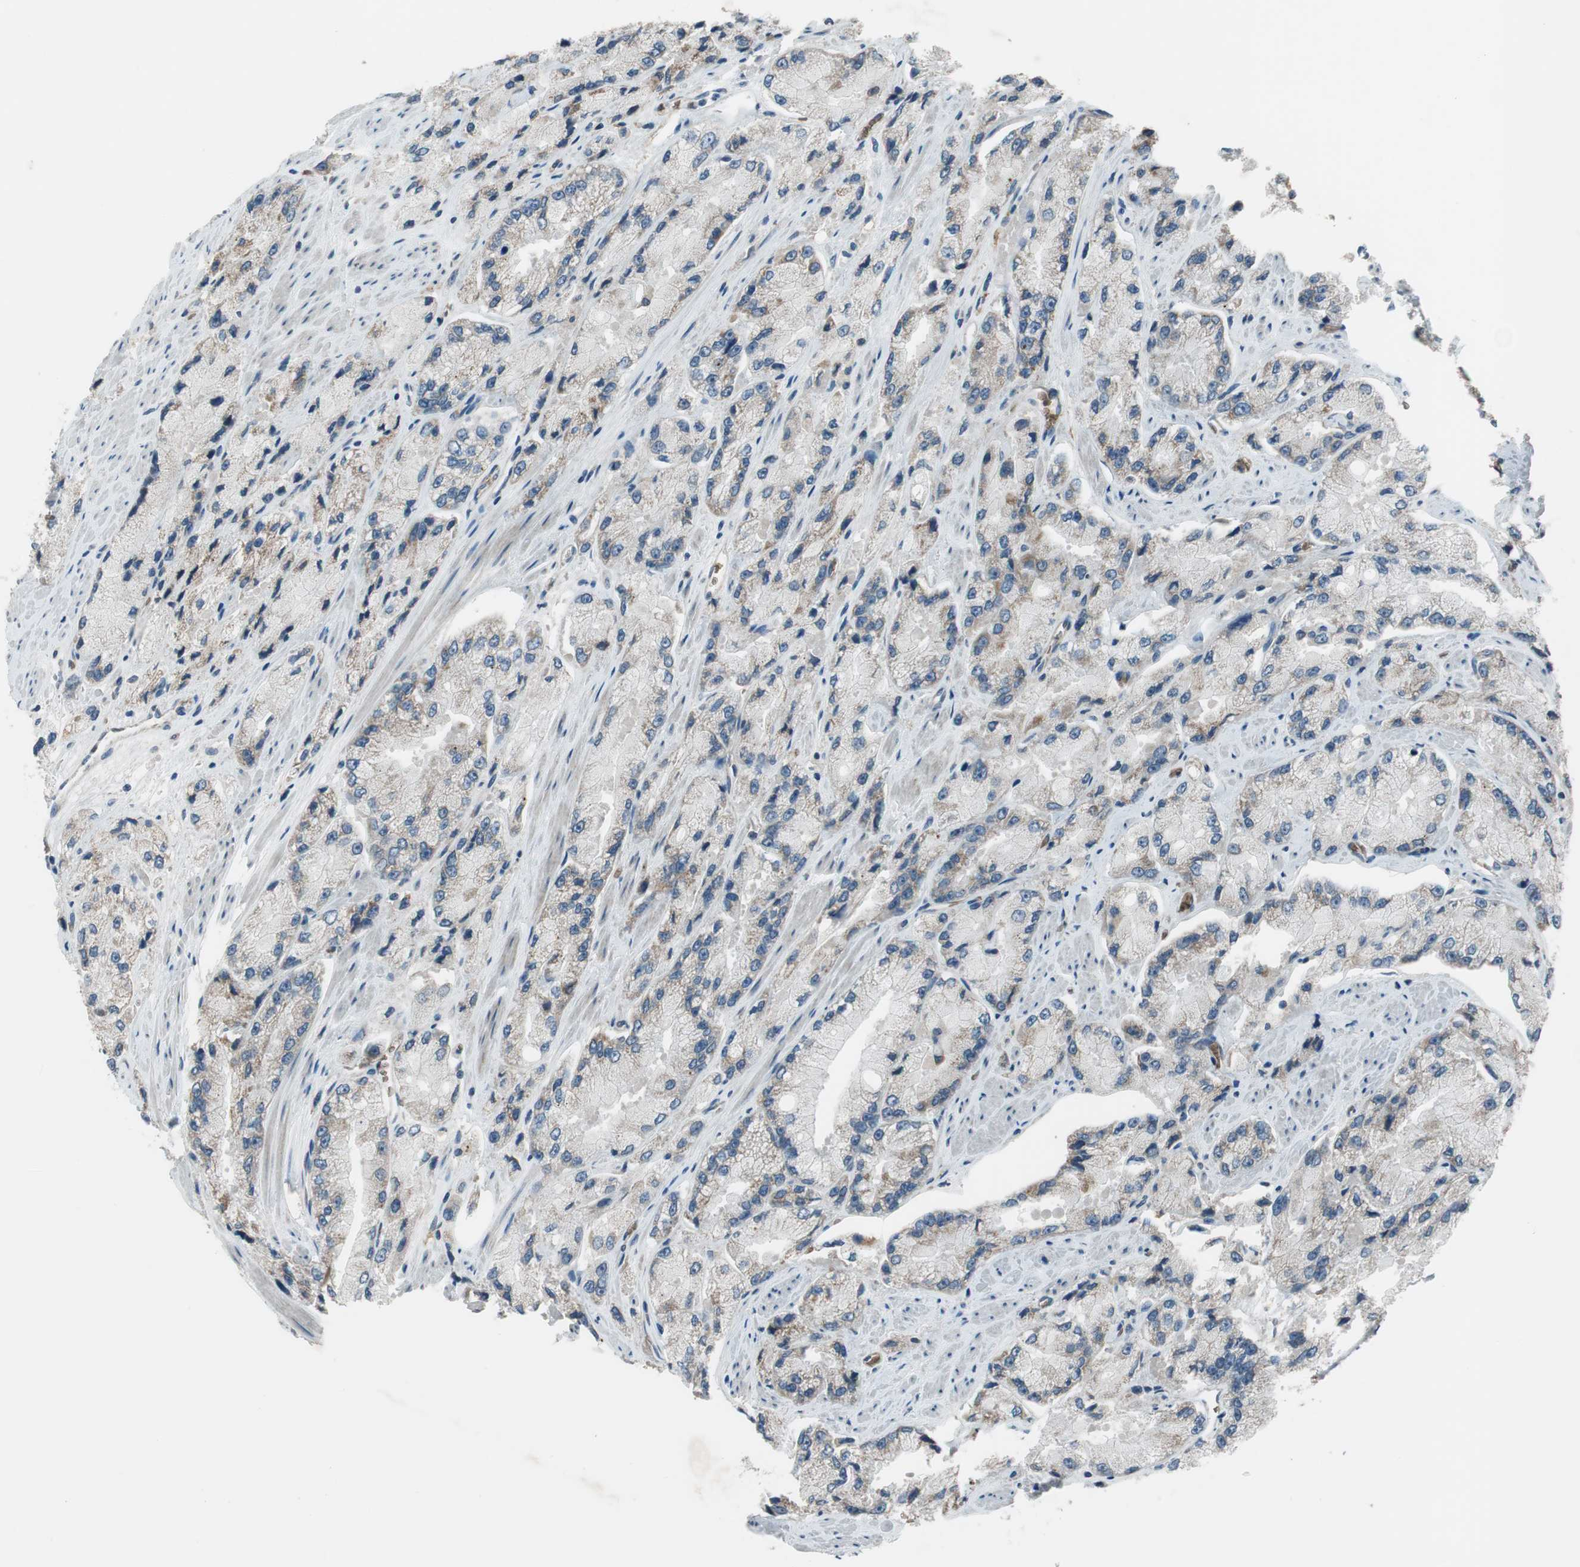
{"staining": {"intensity": "weak", "quantity": "<25%", "location": "cytoplasmic/membranous"}, "tissue": "prostate cancer", "cell_type": "Tumor cells", "image_type": "cancer", "snomed": [{"axis": "morphology", "description": "Adenocarcinoma, High grade"}, {"axis": "topography", "description": "Prostate"}], "caption": "DAB (3,3'-diaminobenzidine) immunohistochemical staining of human high-grade adenocarcinoma (prostate) displays no significant expression in tumor cells.", "gene": "GYPC", "patient": {"sex": "male", "age": 58}}